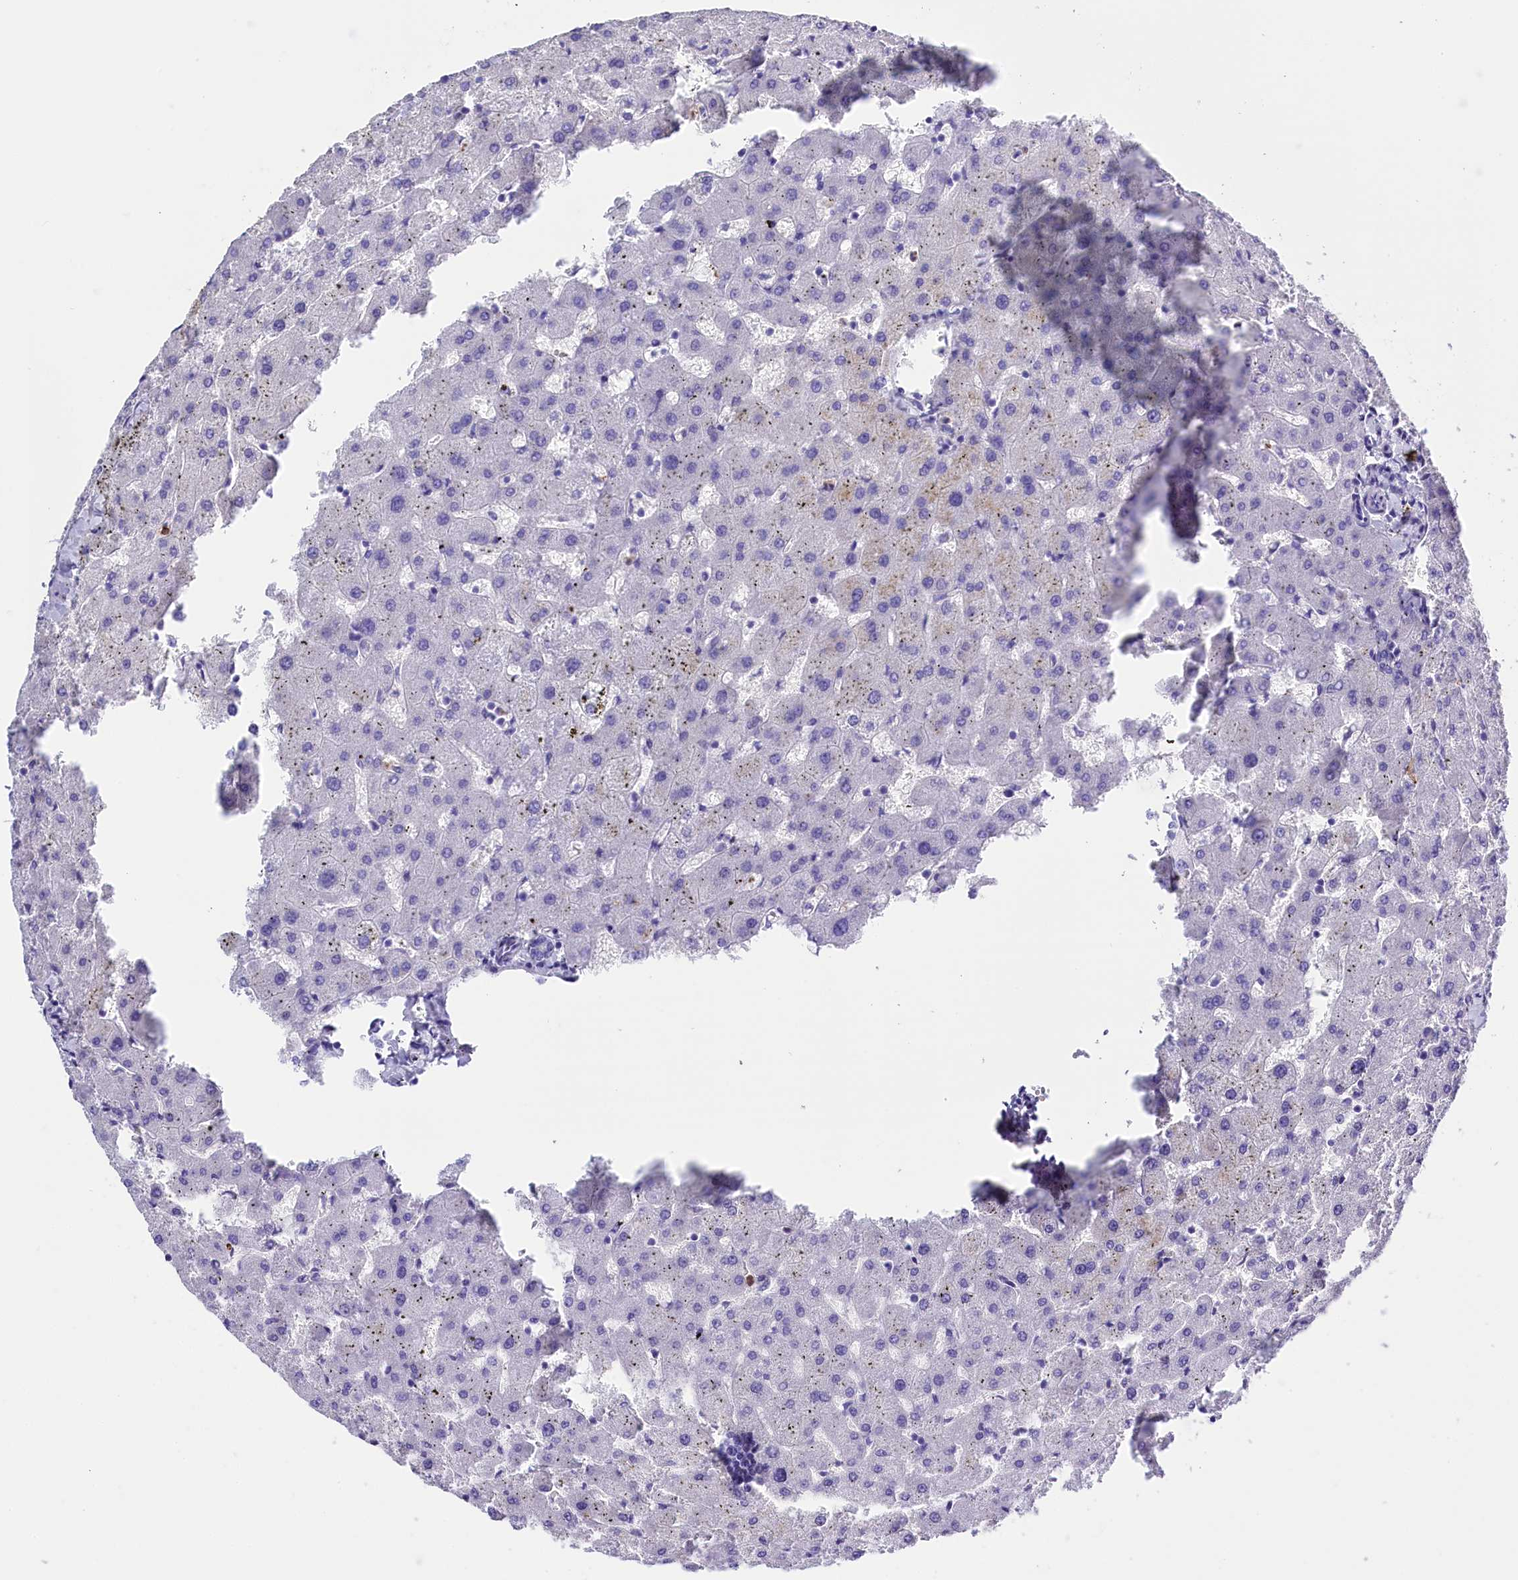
{"staining": {"intensity": "negative", "quantity": "none", "location": "none"}, "tissue": "liver", "cell_type": "Cholangiocytes", "image_type": "normal", "snomed": [{"axis": "morphology", "description": "Normal tissue, NOS"}, {"axis": "topography", "description": "Liver"}], "caption": "High power microscopy image of an immunohistochemistry (IHC) photomicrograph of benign liver, revealing no significant positivity in cholangiocytes.", "gene": "CLC", "patient": {"sex": "female", "age": 63}}